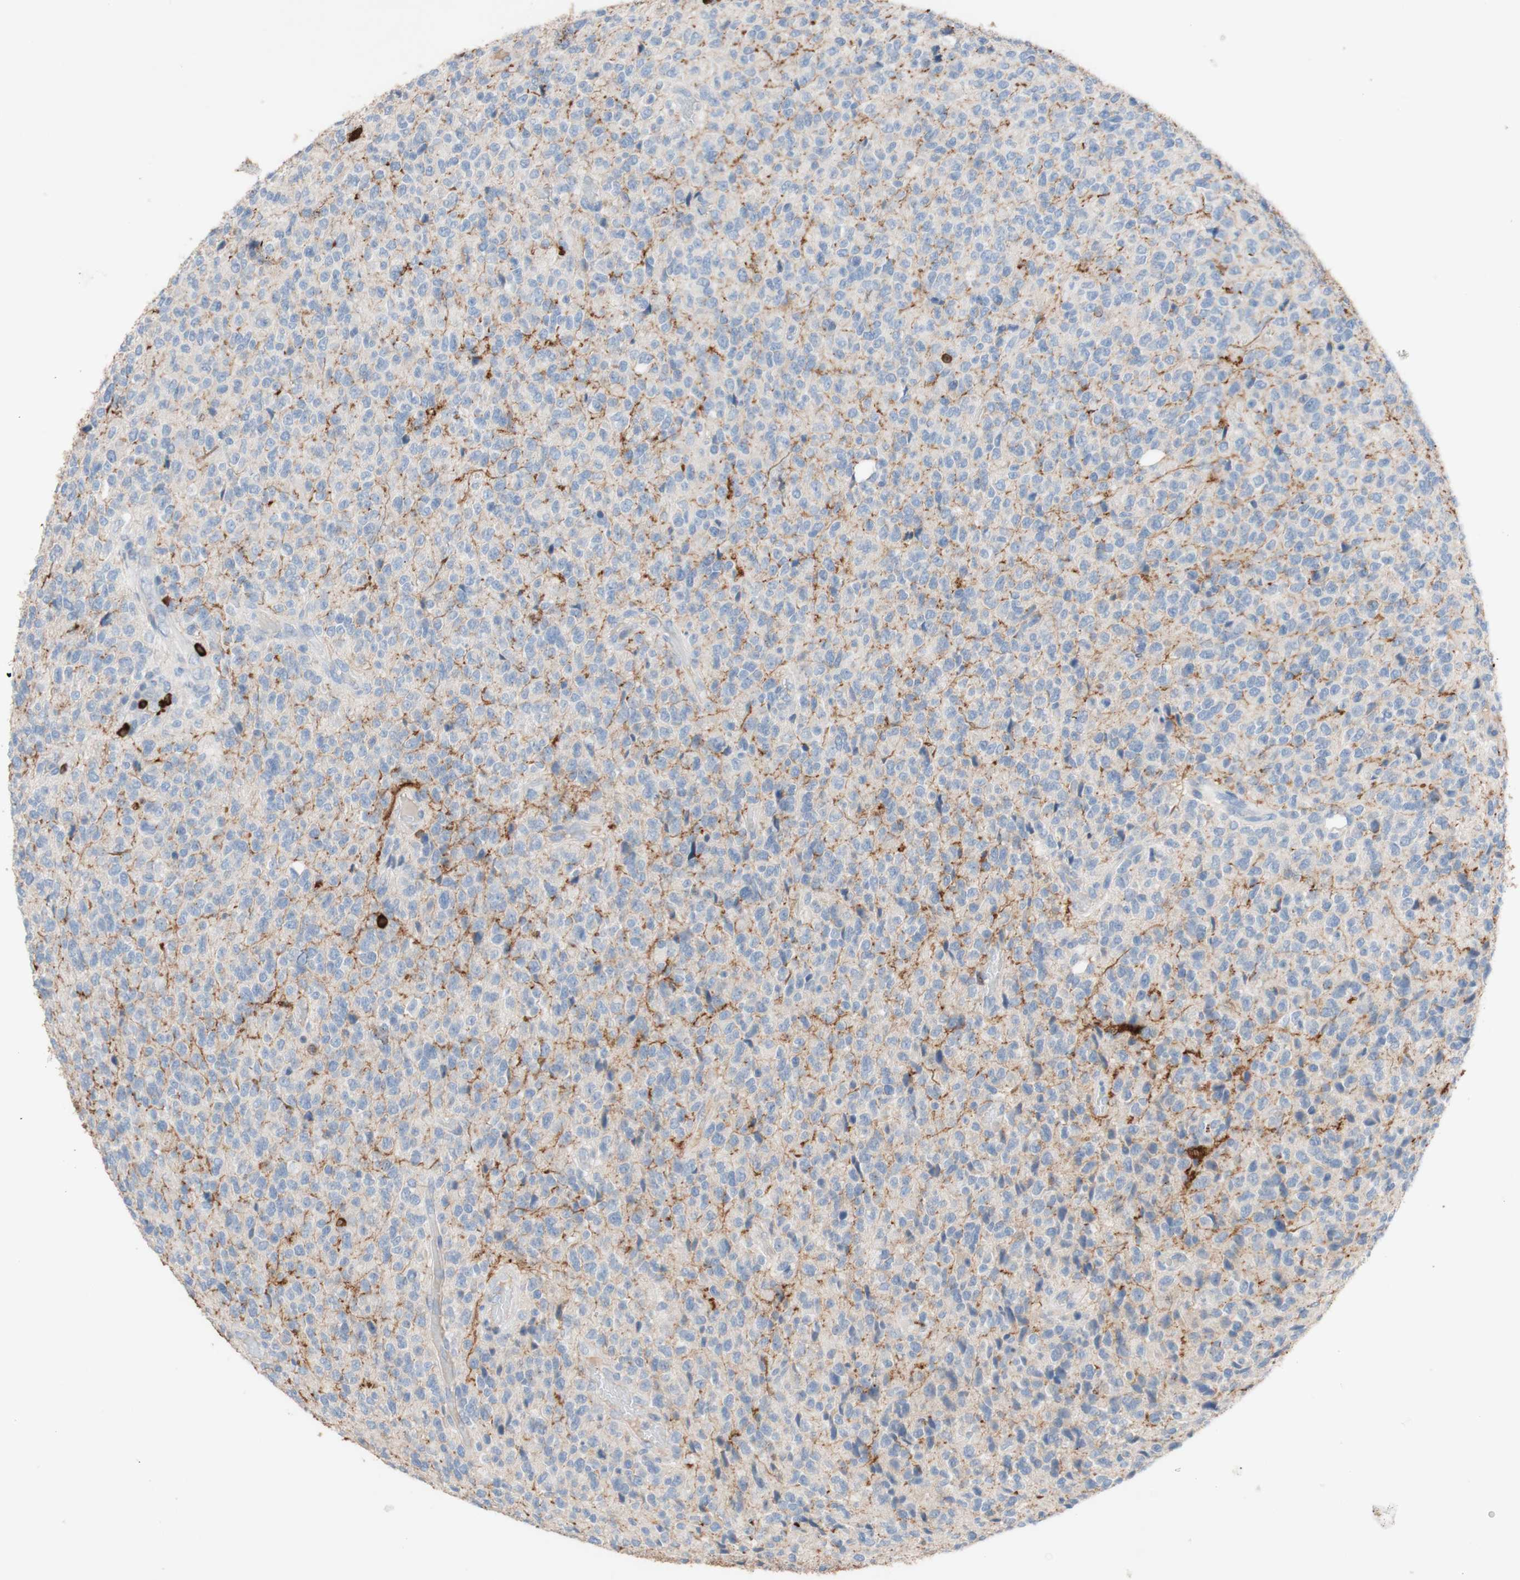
{"staining": {"intensity": "negative", "quantity": "none", "location": "none"}, "tissue": "glioma", "cell_type": "Tumor cells", "image_type": "cancer", "snomed": [{"axis": "morphology", "description": "Glioma, malignant, High grade"}, {"axis": "topography", "description": "pancreas cauda"}], "caption": "A high-resolution micrograph shows immunohistochemistry staining of glioma, which exhibits no significant positivity in tumor cells. Brightfield microscopy of IHC stained with DAB (3,3'-diaminobenzidine) (brown) and hematoxylin (blue), captured at high magnification.", "gene": "PACSIN1", "patient": {"sex": "male", "age": 60}}